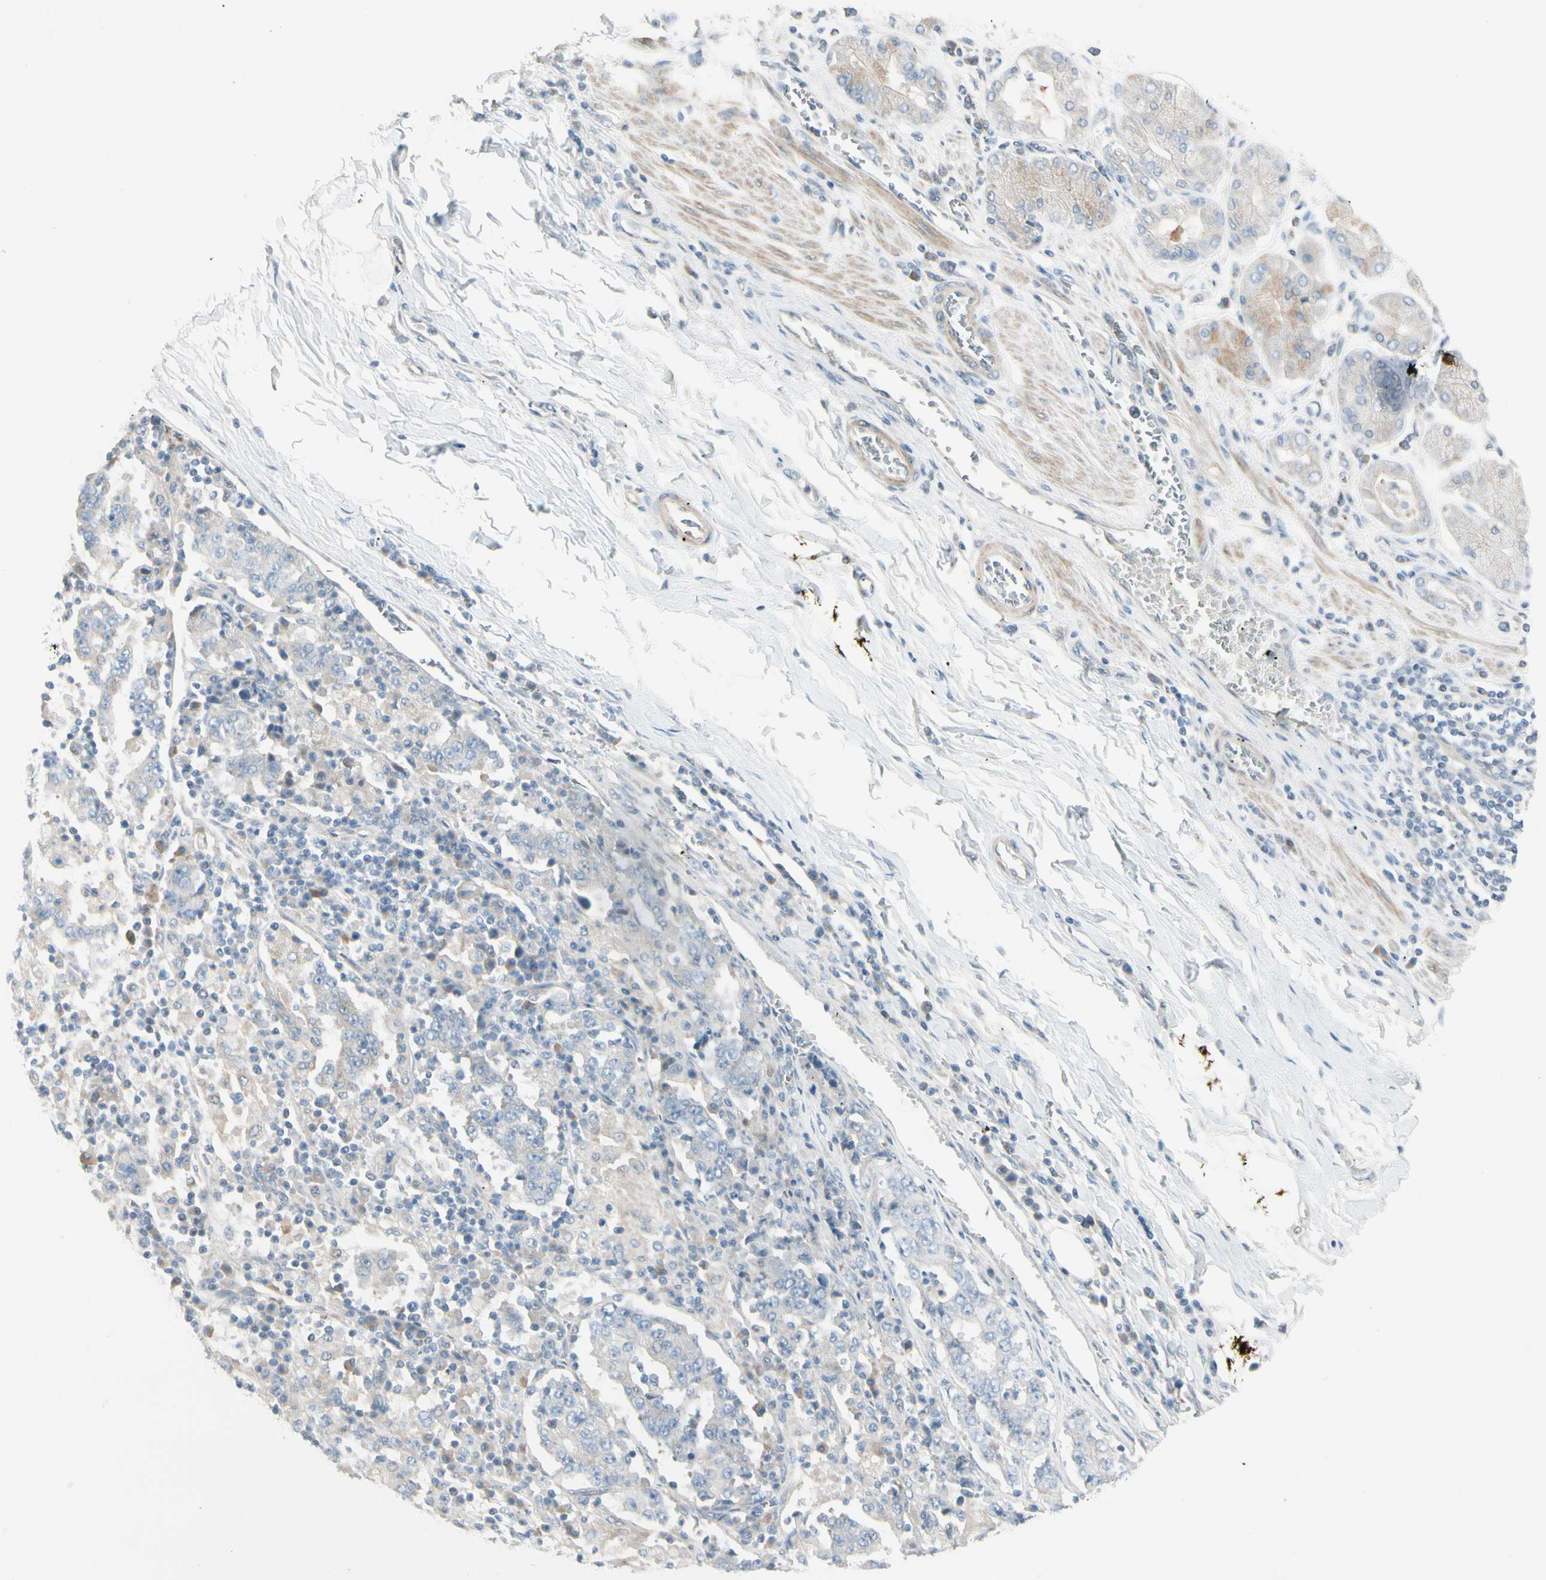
{"staining": {"intensity": "negative", "quantity": "none", "location": "none"}, "tissue": "stomach cancer", "cell_type": "Tumor cells", "image_type": "cancer", "snomed": [{"axis": "morphology", "description": "Normal tissue, NOS"}, {"axis": "morphology", "description": "Adenocarcinoma, NOS"}, {"axis": "topography", "description": "Stomach, upper"}, {"axis": "topography", "description": "Stomach"}], "caption": "This is an IHC micrograph of human stomach cancer (adenocarcinoma). There is no staining in tumor cells.", "gene": "CYP2E1", "patient": {"sex": "male", "age": 59}}